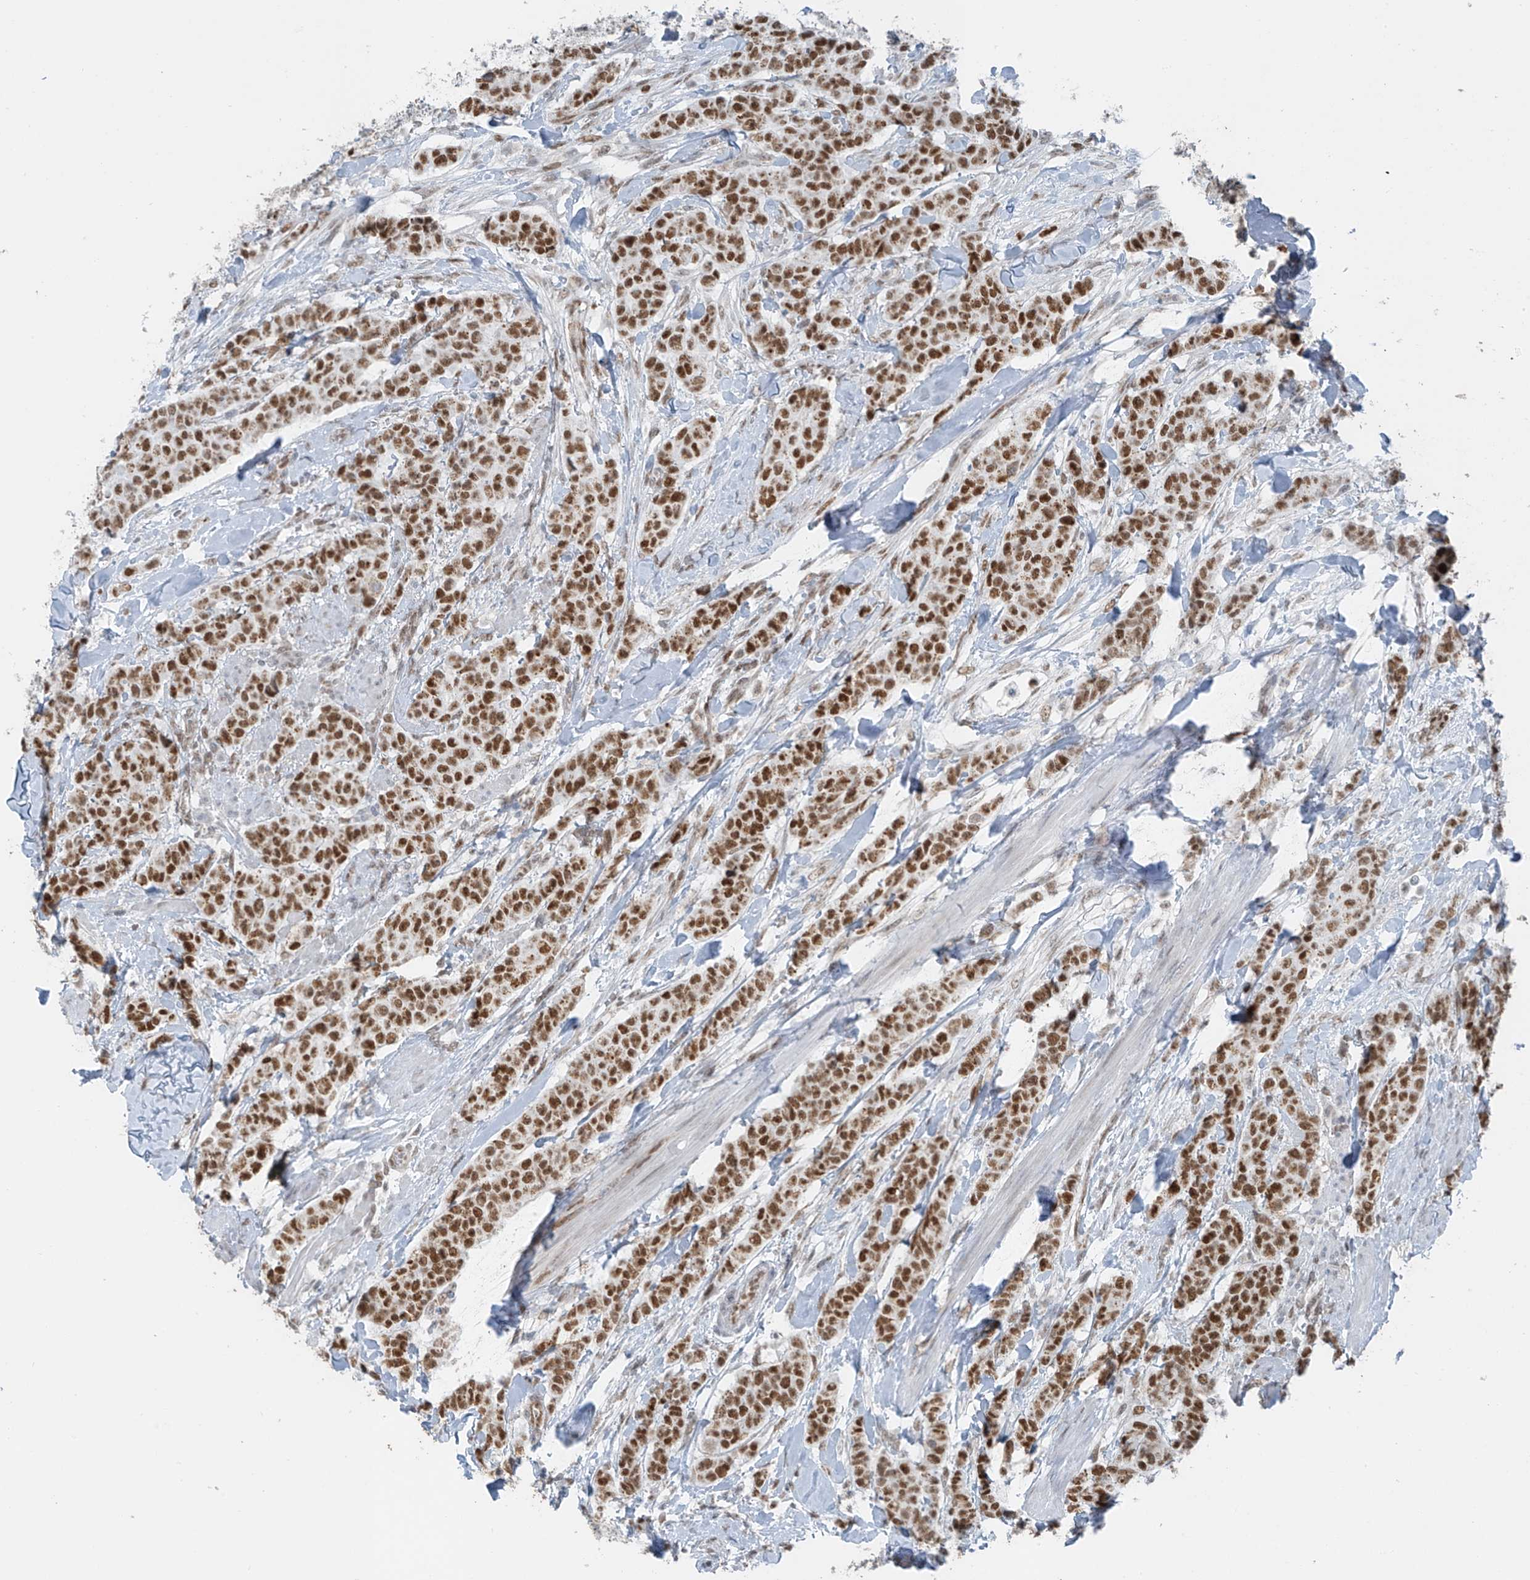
{"staining": {"intensity": "moderate", "quantity": ">75%", "location": "nuclear"}, "tissue": "breast cancer", "cell_type": "Tumor cells", "image_type": "cancer", "snomed": [{"axis": "morphology", "description": "Duct carcinoma"}, {"axis": "topography", "description": "Breast"}], "caption": "The immunohistochemical stain labels moderate nuclear expression in tumor cells of breast infiltrating ductal carcinoma tissue. Using DAB (brown) and hematoxylin (blue) stains, captured at high magnification using brightfield microscopy.", "gene": "WRNIP1", "patient": {"sex": "female", "age": 40}}